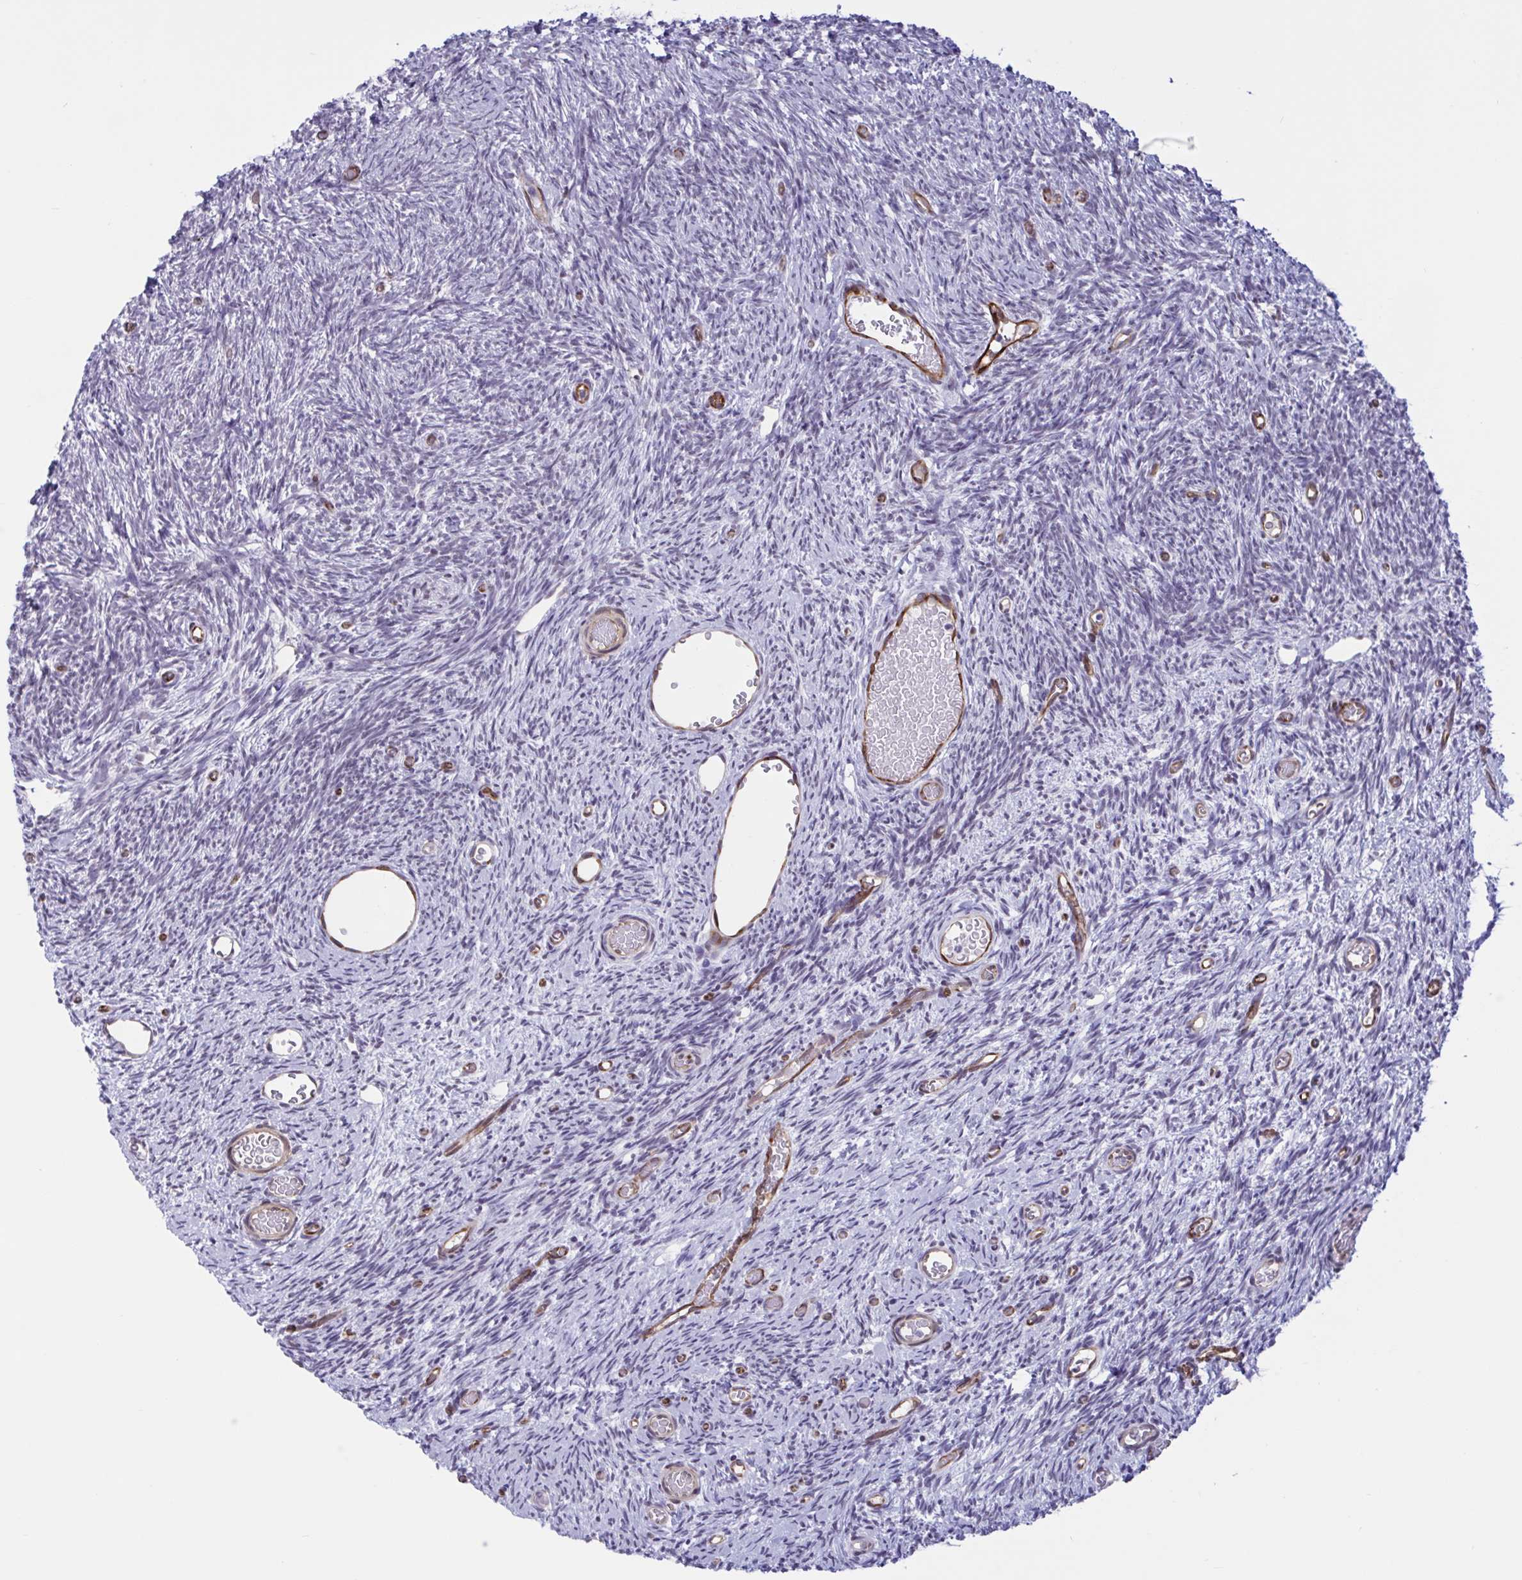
{"staining": {"intensity": "negative", "quantity": "none", "location": "none"}, "tissue": "ovary", "cell_type": "Ovarian stroma cells", "image_type": "normal", "snomed": [{"axis": "morphology", "description": "Normal tissue, NOS"}, {"axis": "topography", "description": "Ovary"}], "caption": "High magnification brightfield microscopy of benign ovary stained with DAB (3,3'-diaminobenzidine) (brown) and counterstained with hematoxylin (blue): ovarian stroma cells show no significant positivity. (IHC, brightfield microscopy, high magnification).", "gene": "EML1", "patient": {"sex": "female", "age": 39}}